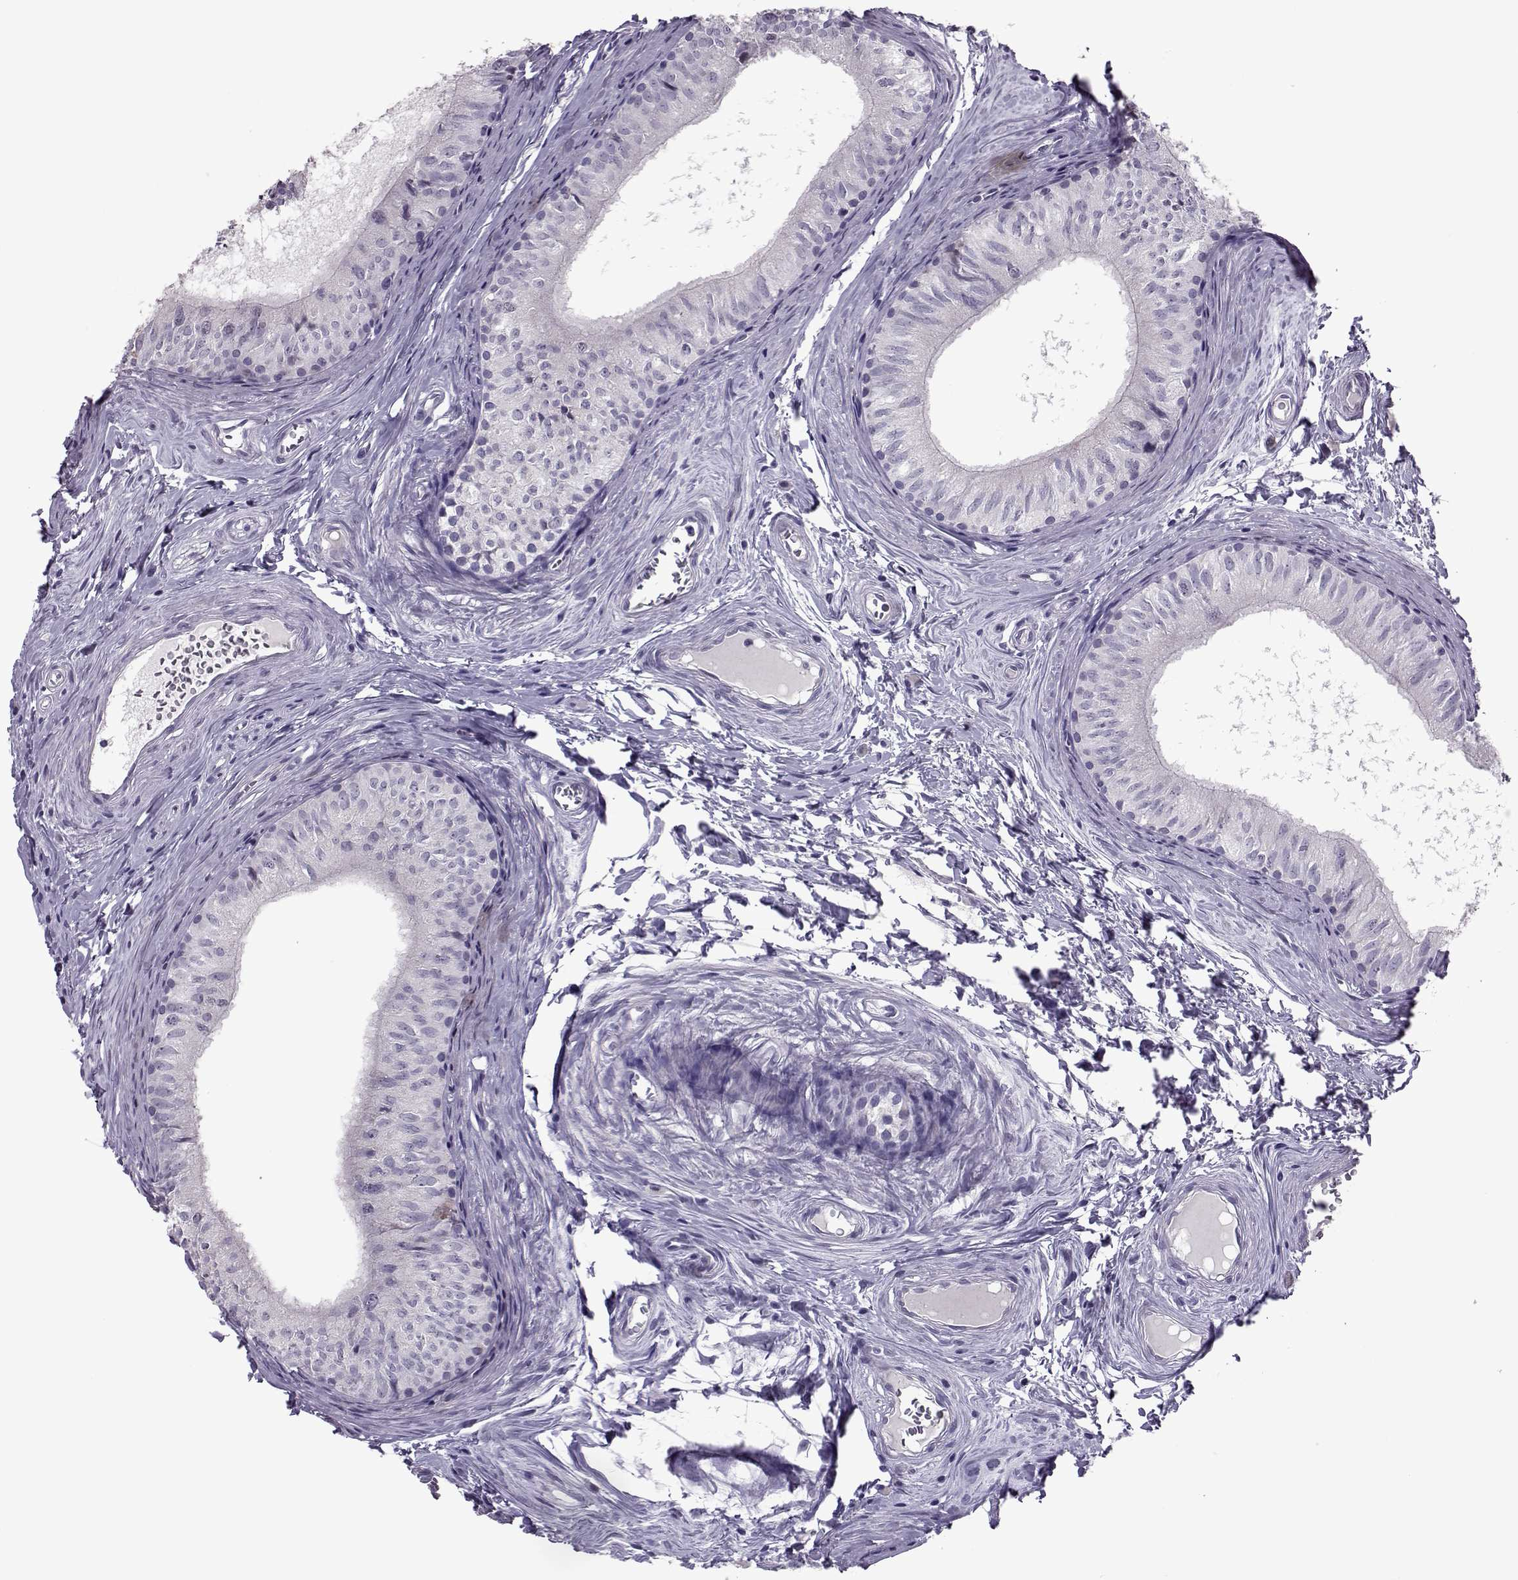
{"staining": {"intensity": "negative", "quantity": "none", "location": "none"}, "tissue": "epididymis", "cell_type": "Glandular cells", "image_type": "normal", "snomed": [{"axis": "morphology", "description": "Normal tissue, NOS"}, {"axis": "topography", "description": "Epididymis"}], "caption": "Immunohistochemical staining of unremarkable epididymis demonstrates no significant expression in glandular cells.", "gene": "ASRGL1", "patient": {"sex": "male", "age": 52}}